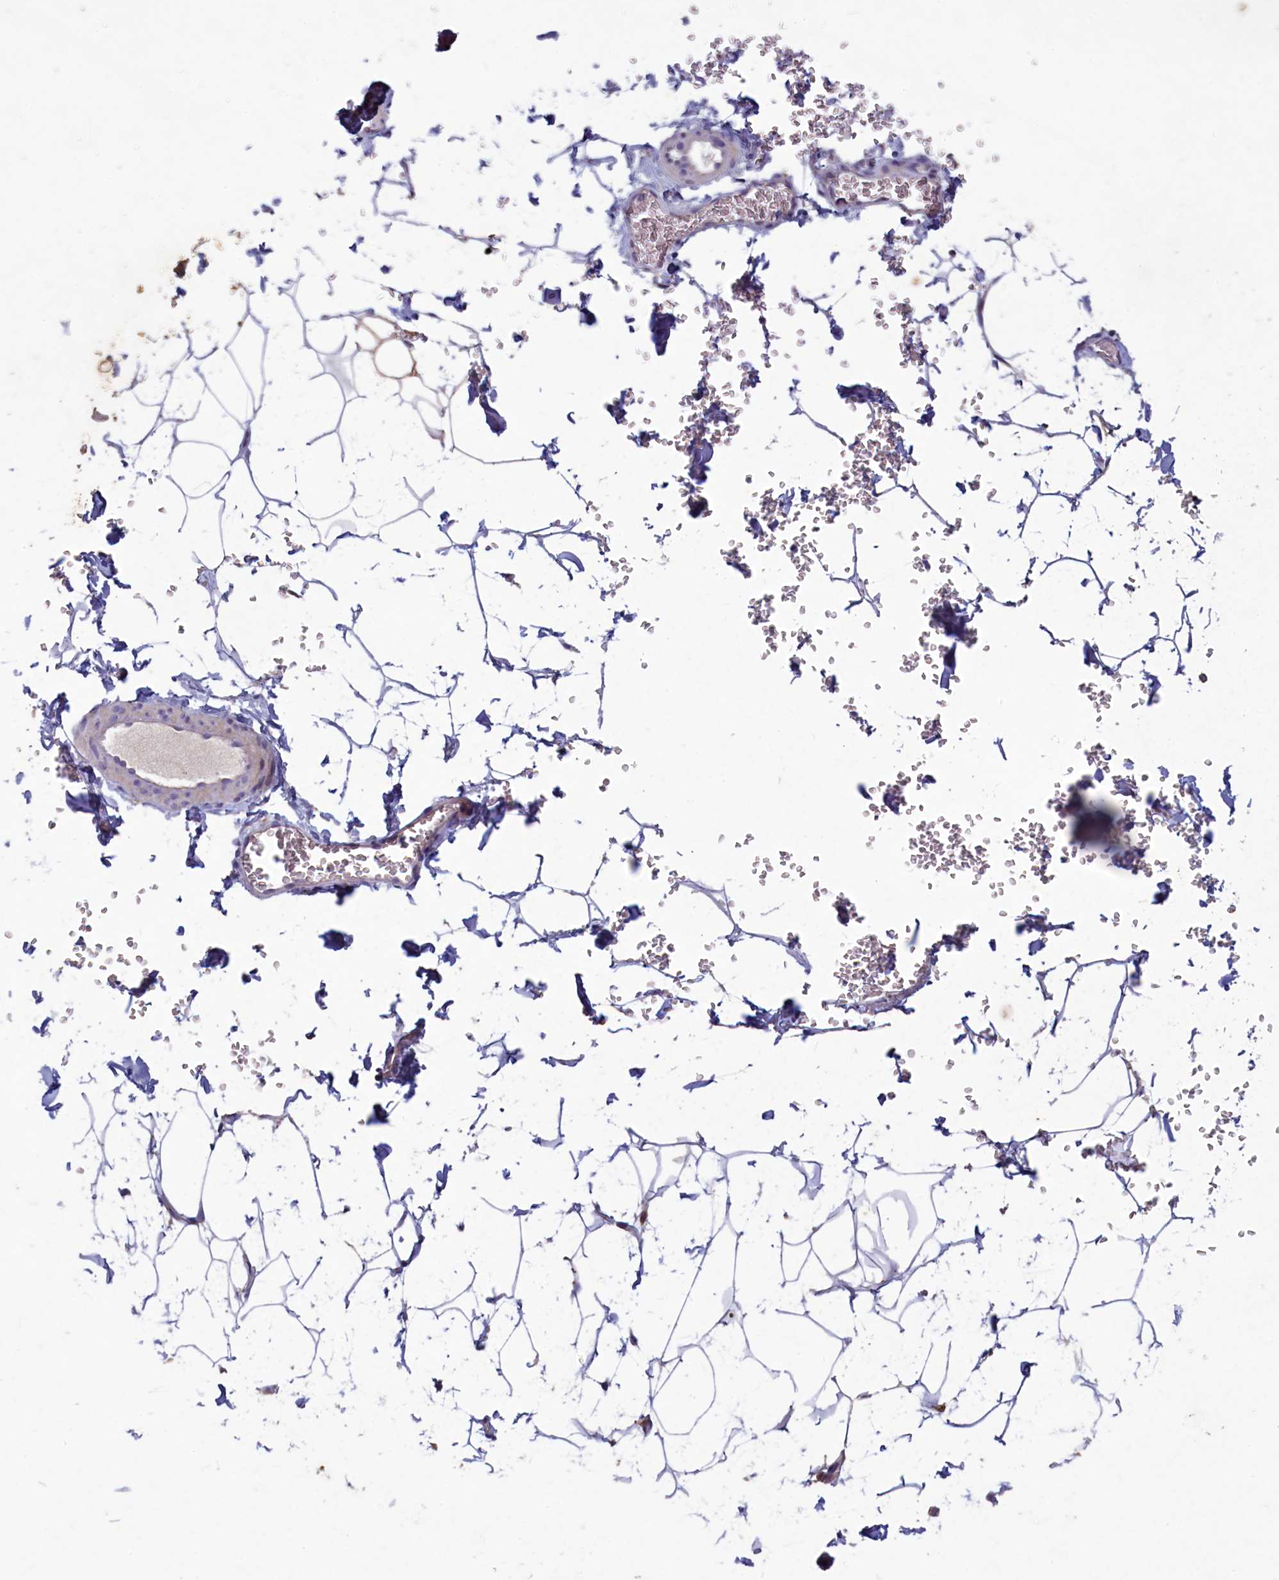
{"staining": {"intensity": "weak", "quantity": "25%-75%", "location": "cytoplasmic/membranous"}, "tissue": "adipose tissue", "cell_type": "Adipocytes", "image_type": "normal", "snomed": [{"axis": "morphology", "description": "Normal tissue, NOS"}, {"axis": "topography", "description": "Gallbladder"}, {"axis": "topography", "description": "Peripheral nerve tissue"}], "caption": "Immunohistochemistry staining of benign adipose tissue, which exhibits low levels of weak cytoplasmic/membranous positivity in about 25%-75% of adipocytes indicating weak cytoplasmic/membranous protein positivity. The staining was performed using DAB (brown) for protein detection and nuclei were counterstained in hematoxylin (blue).", "gene": "PLEKHG6", "patient": {"sex": "male", "age": 38}}